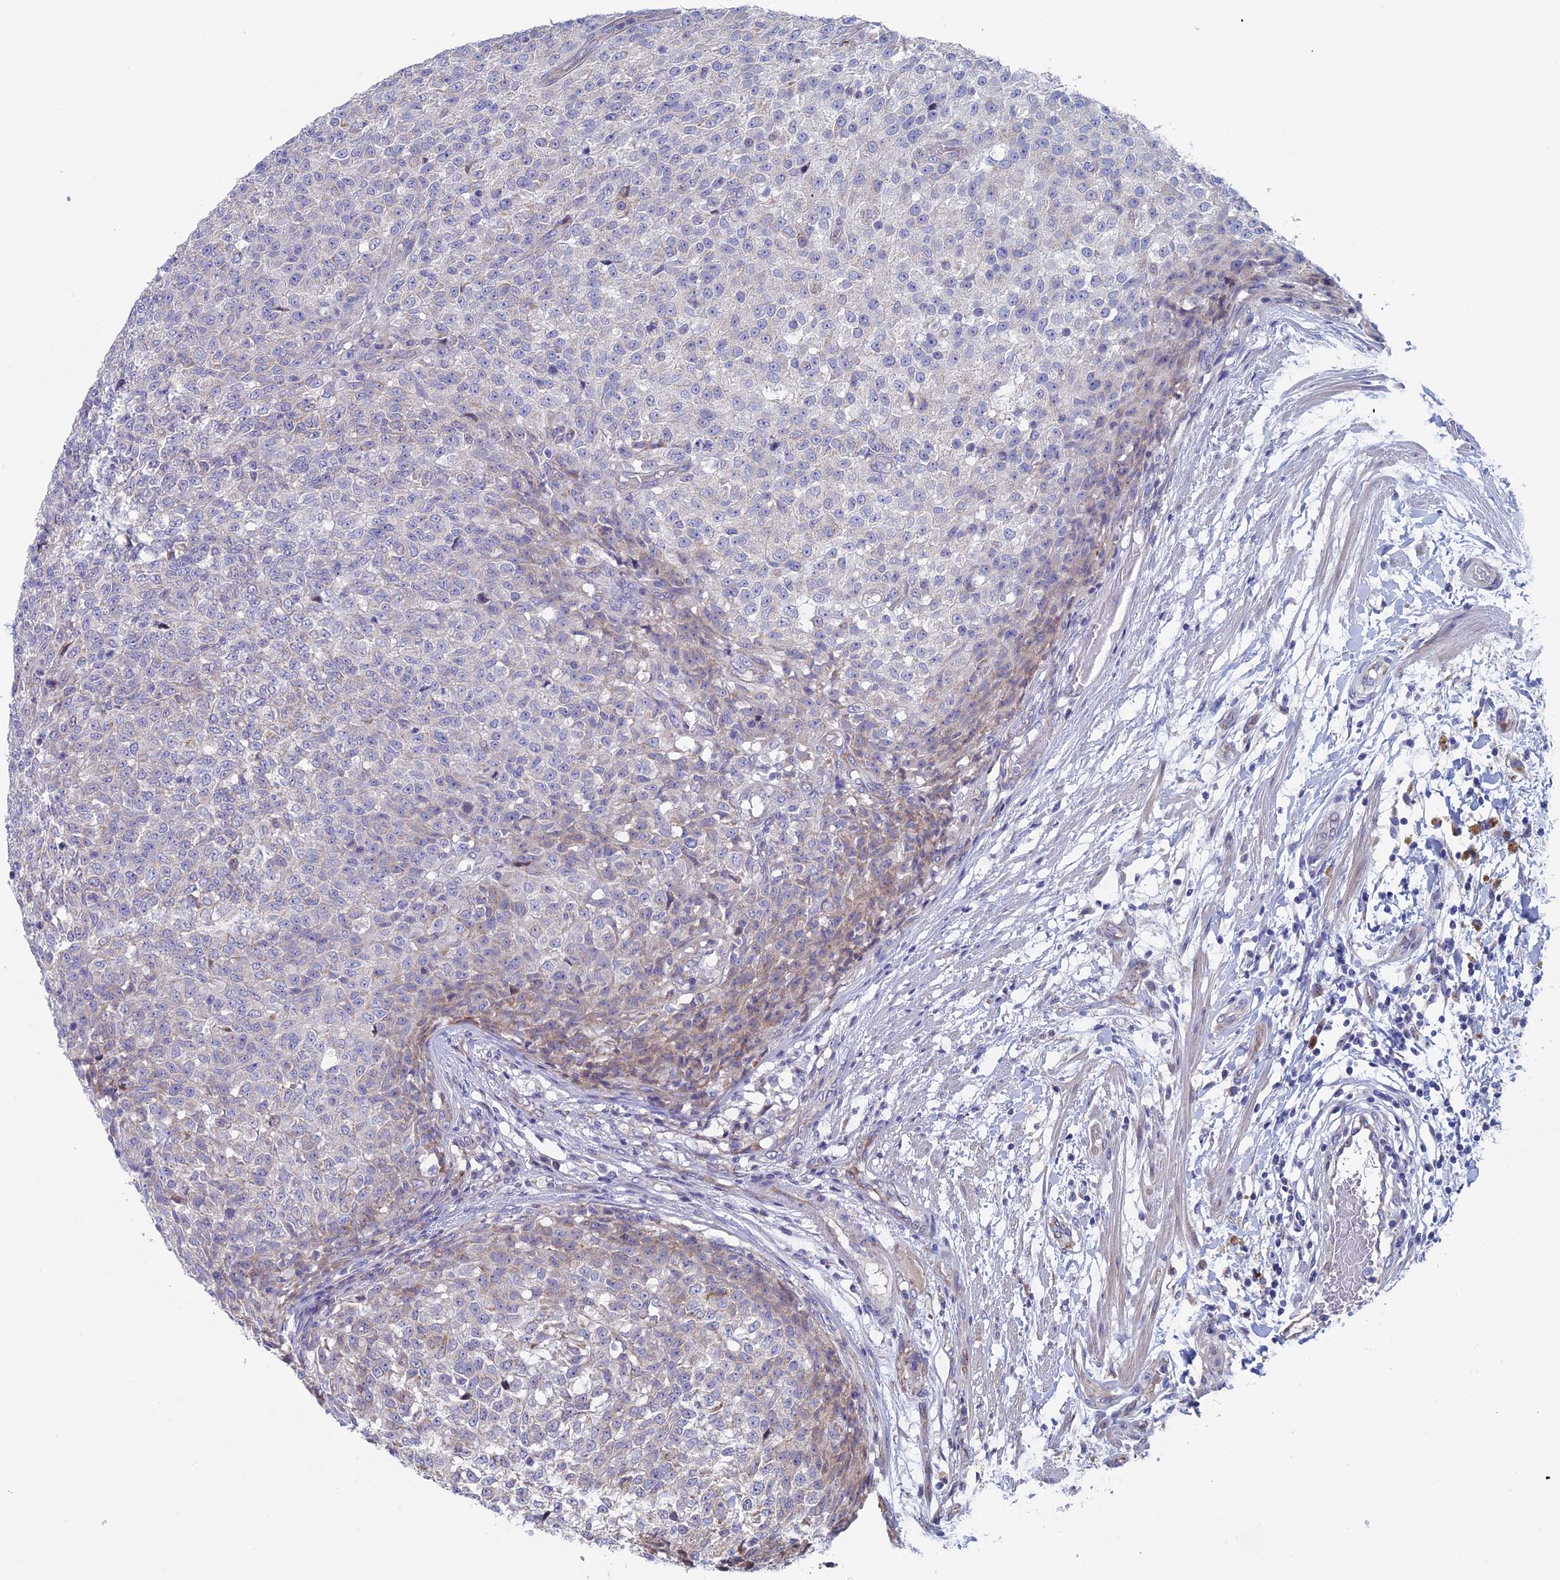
{"staining": {"intensity": "negative", "quantity": "none", "location": "none"}, "tissue": "testis cancer", "cell_type": "Tumor cells", "image_type": "cancer", "snomed": [{"axis": "morphology", "description": "Seminoma, NOS"}, {"axis": "topography", "description": "Testis"}], "caption": "A high-resolution photomicrograph shows immunohistochemistry staining of seminoma (testis), which displays no significant positivity in tumor cells.", "gene": "NIBAN3", "patient": {"sex": "male", "age": 59}}